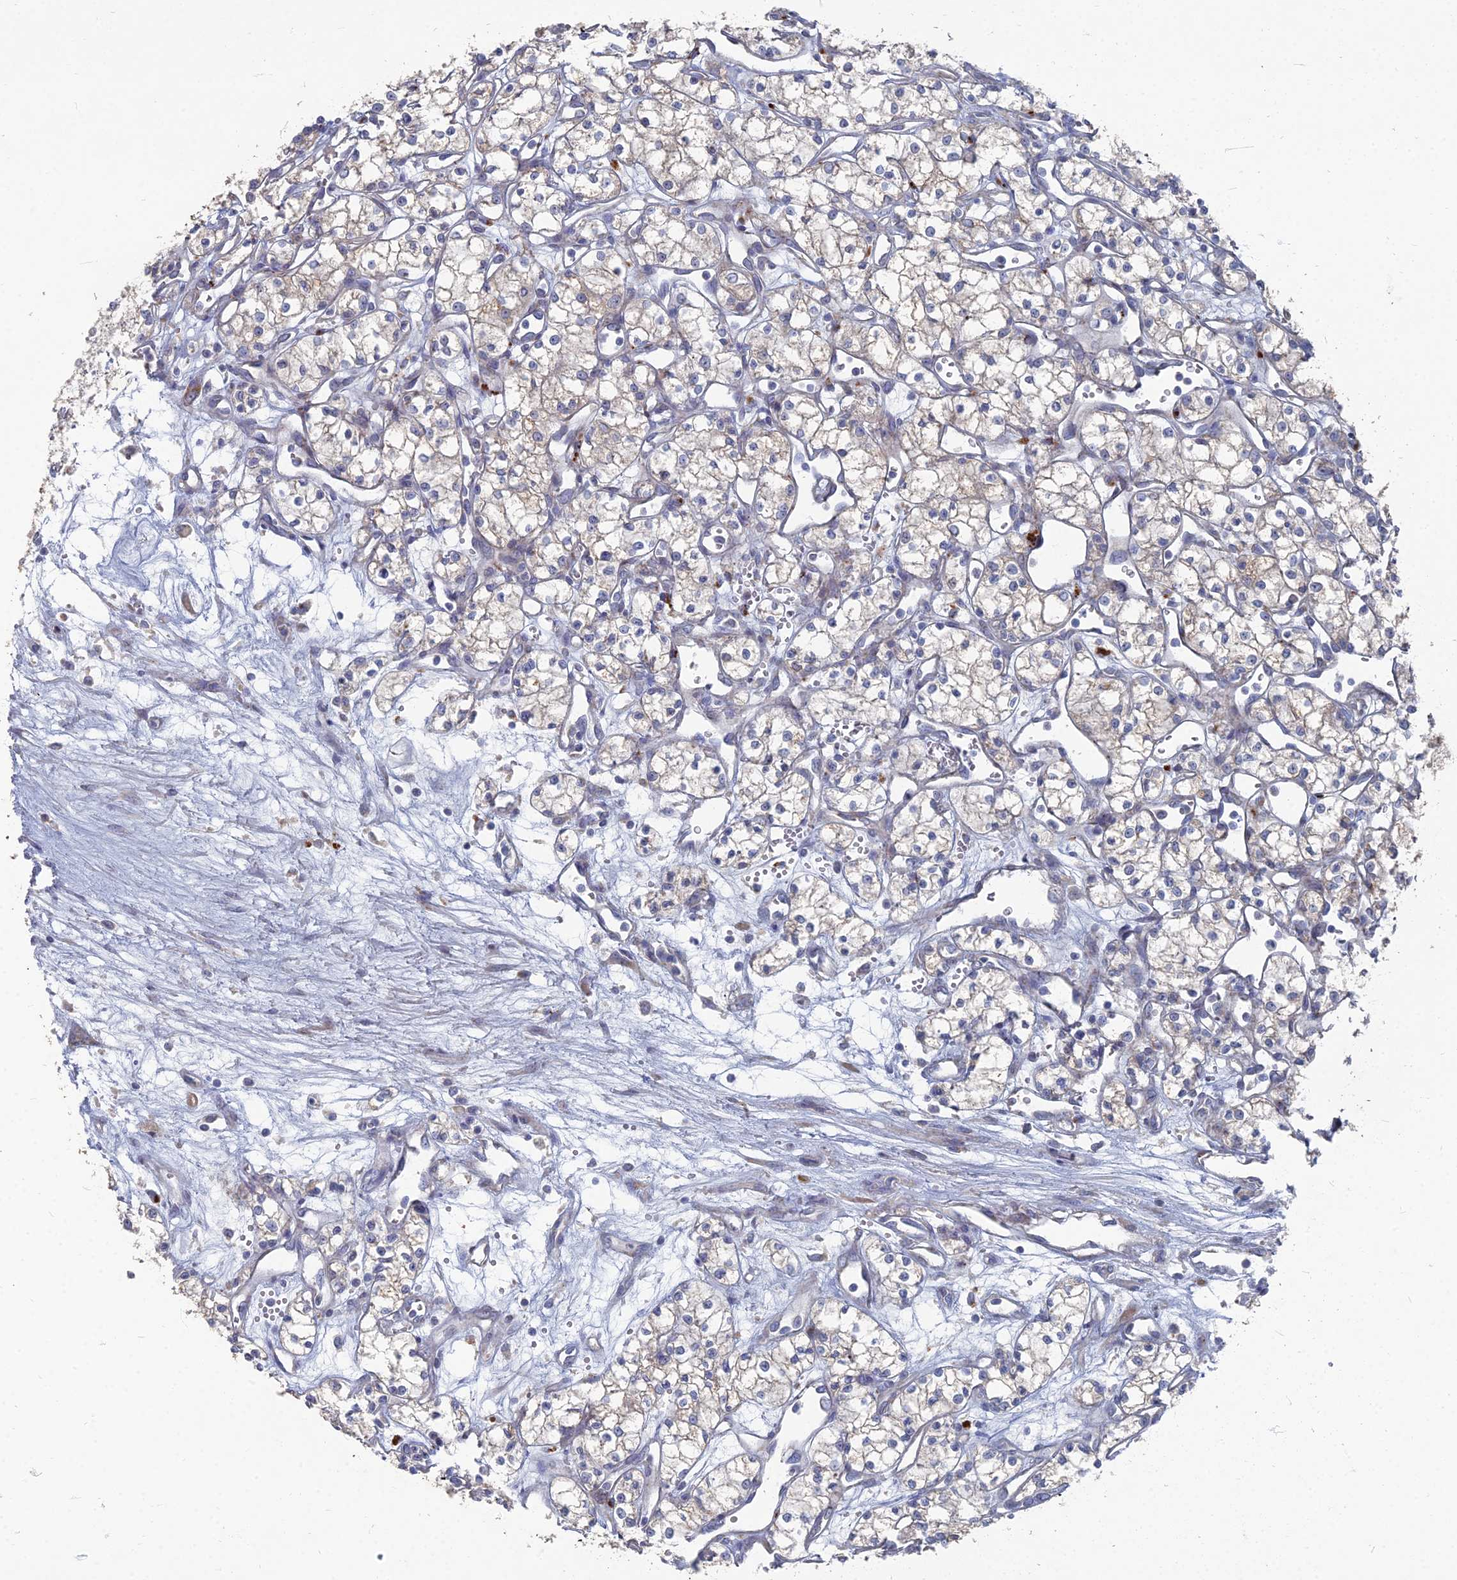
{"staining": {"intensity": "weak", "quantity": "<25%", "location": "cytoplasmic/membranous"}, "tissue": "renal cancer", "cell_type": "Tumor cells", "image_type": "cancer", "snomed": [{"axis": "morphology", "description": "Adenocarcinoma, NOS"}, {"axis": "topography", "description": "Kidney"}], "caption": "Immunohistochemistry of adenocarcinoma (renal) reveals no staining in tumor cells. (Brightfield microscopy of DAB (3,3'-diaminobenzidine) IHC at high magnification).", "gene": "TMEM128", "patient": {"sex": "male", "age": 59}}